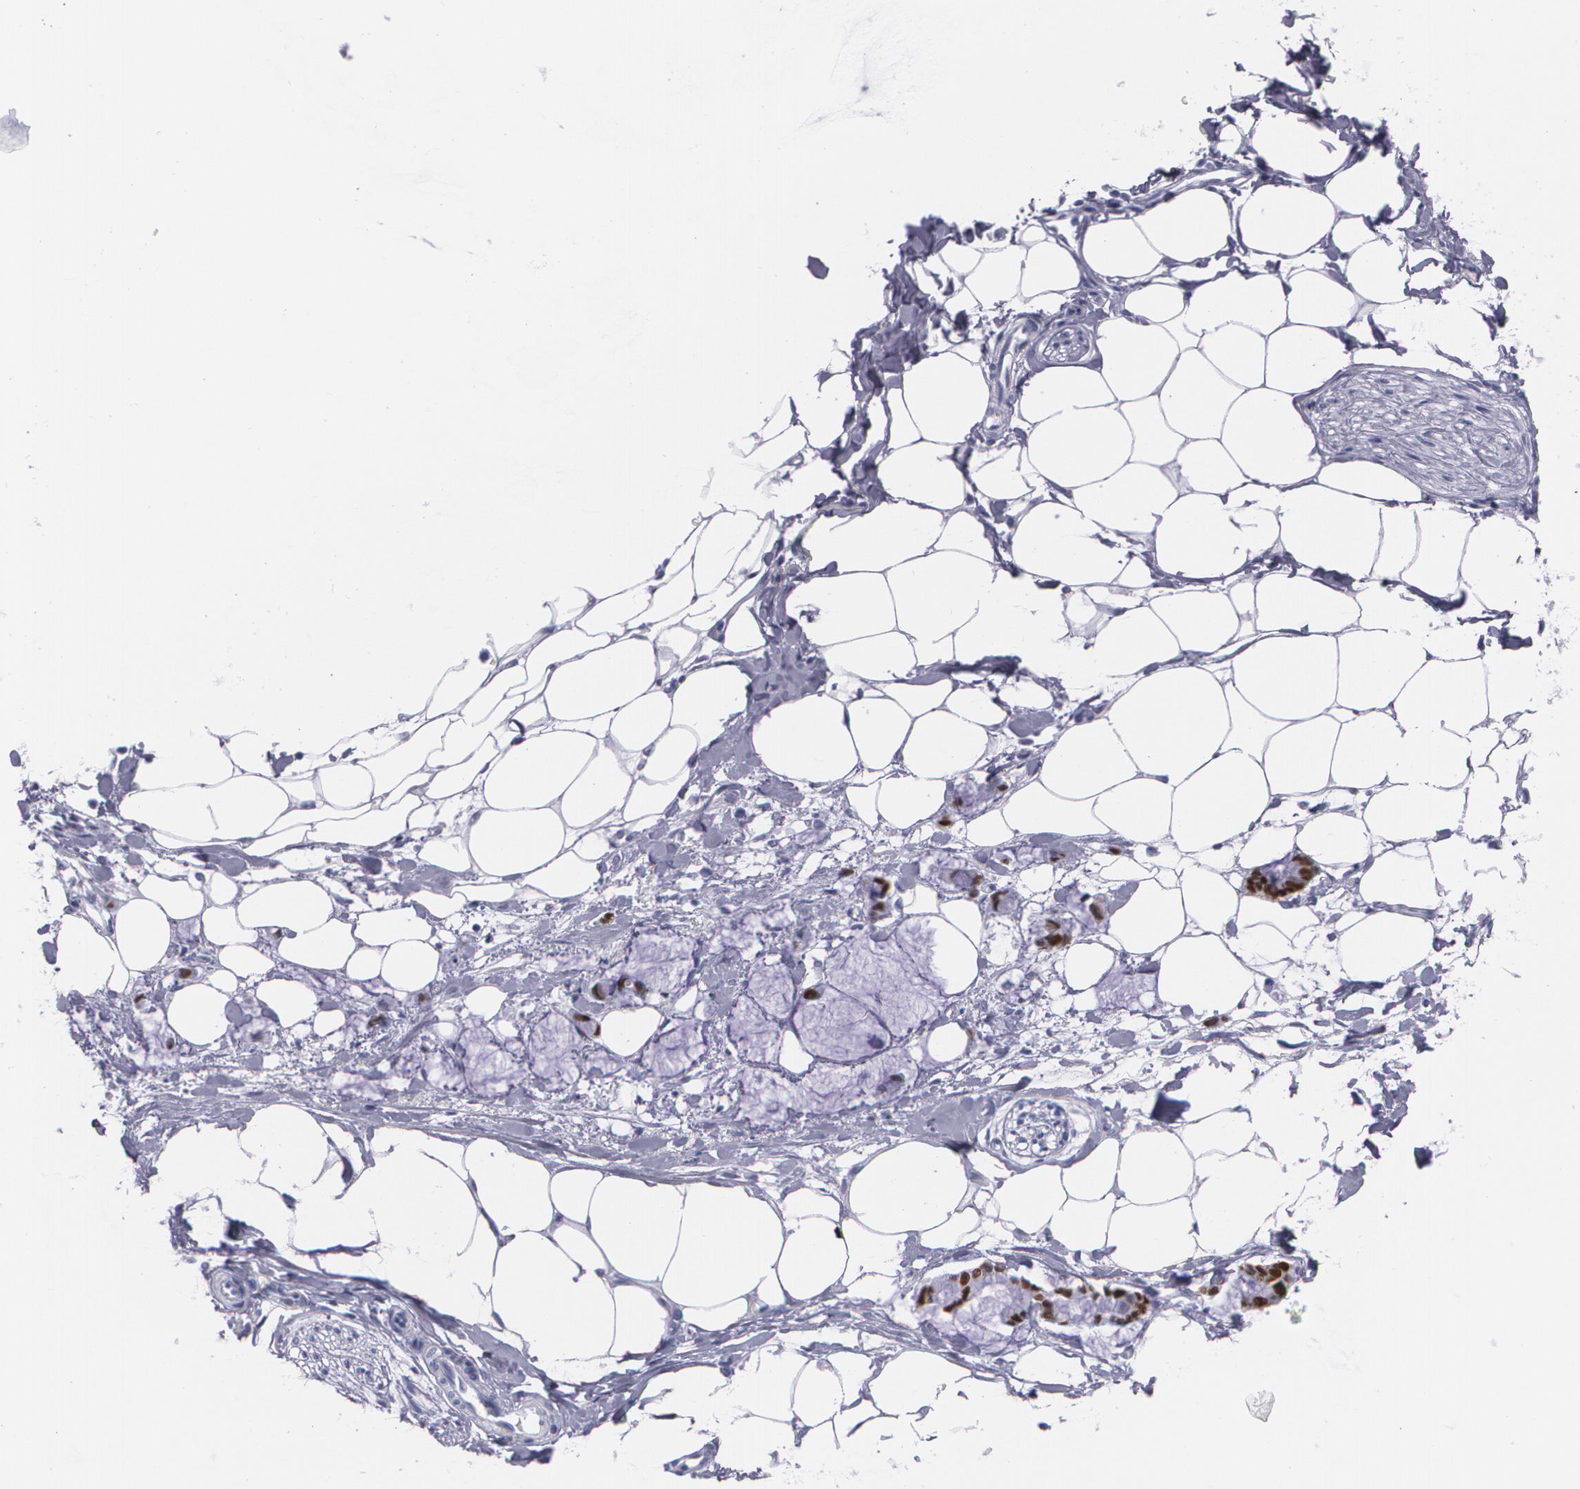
{"staining": {"intensity": "negative", "quantity": "none", "location": "none"}, "tissue": "adipose tissue", "cell_type": "Adipocytes", "image_type": "normal", "snomed": [{"axis": "morphology", "description": "Normal tissue, NOS"}, {"axis": "morphology", "description": "Adenocarcinoma, NOS"}, {"axis": "topography", "description": "Colon"}, {"axis": "topography", "description": "Peripheral nerve tissue"}], "caption": "Adipocytes are negative for brown protein staining in normal adipose tissue.", "gene": "TP53", "patient": {"sex": "male", "age": 14}}